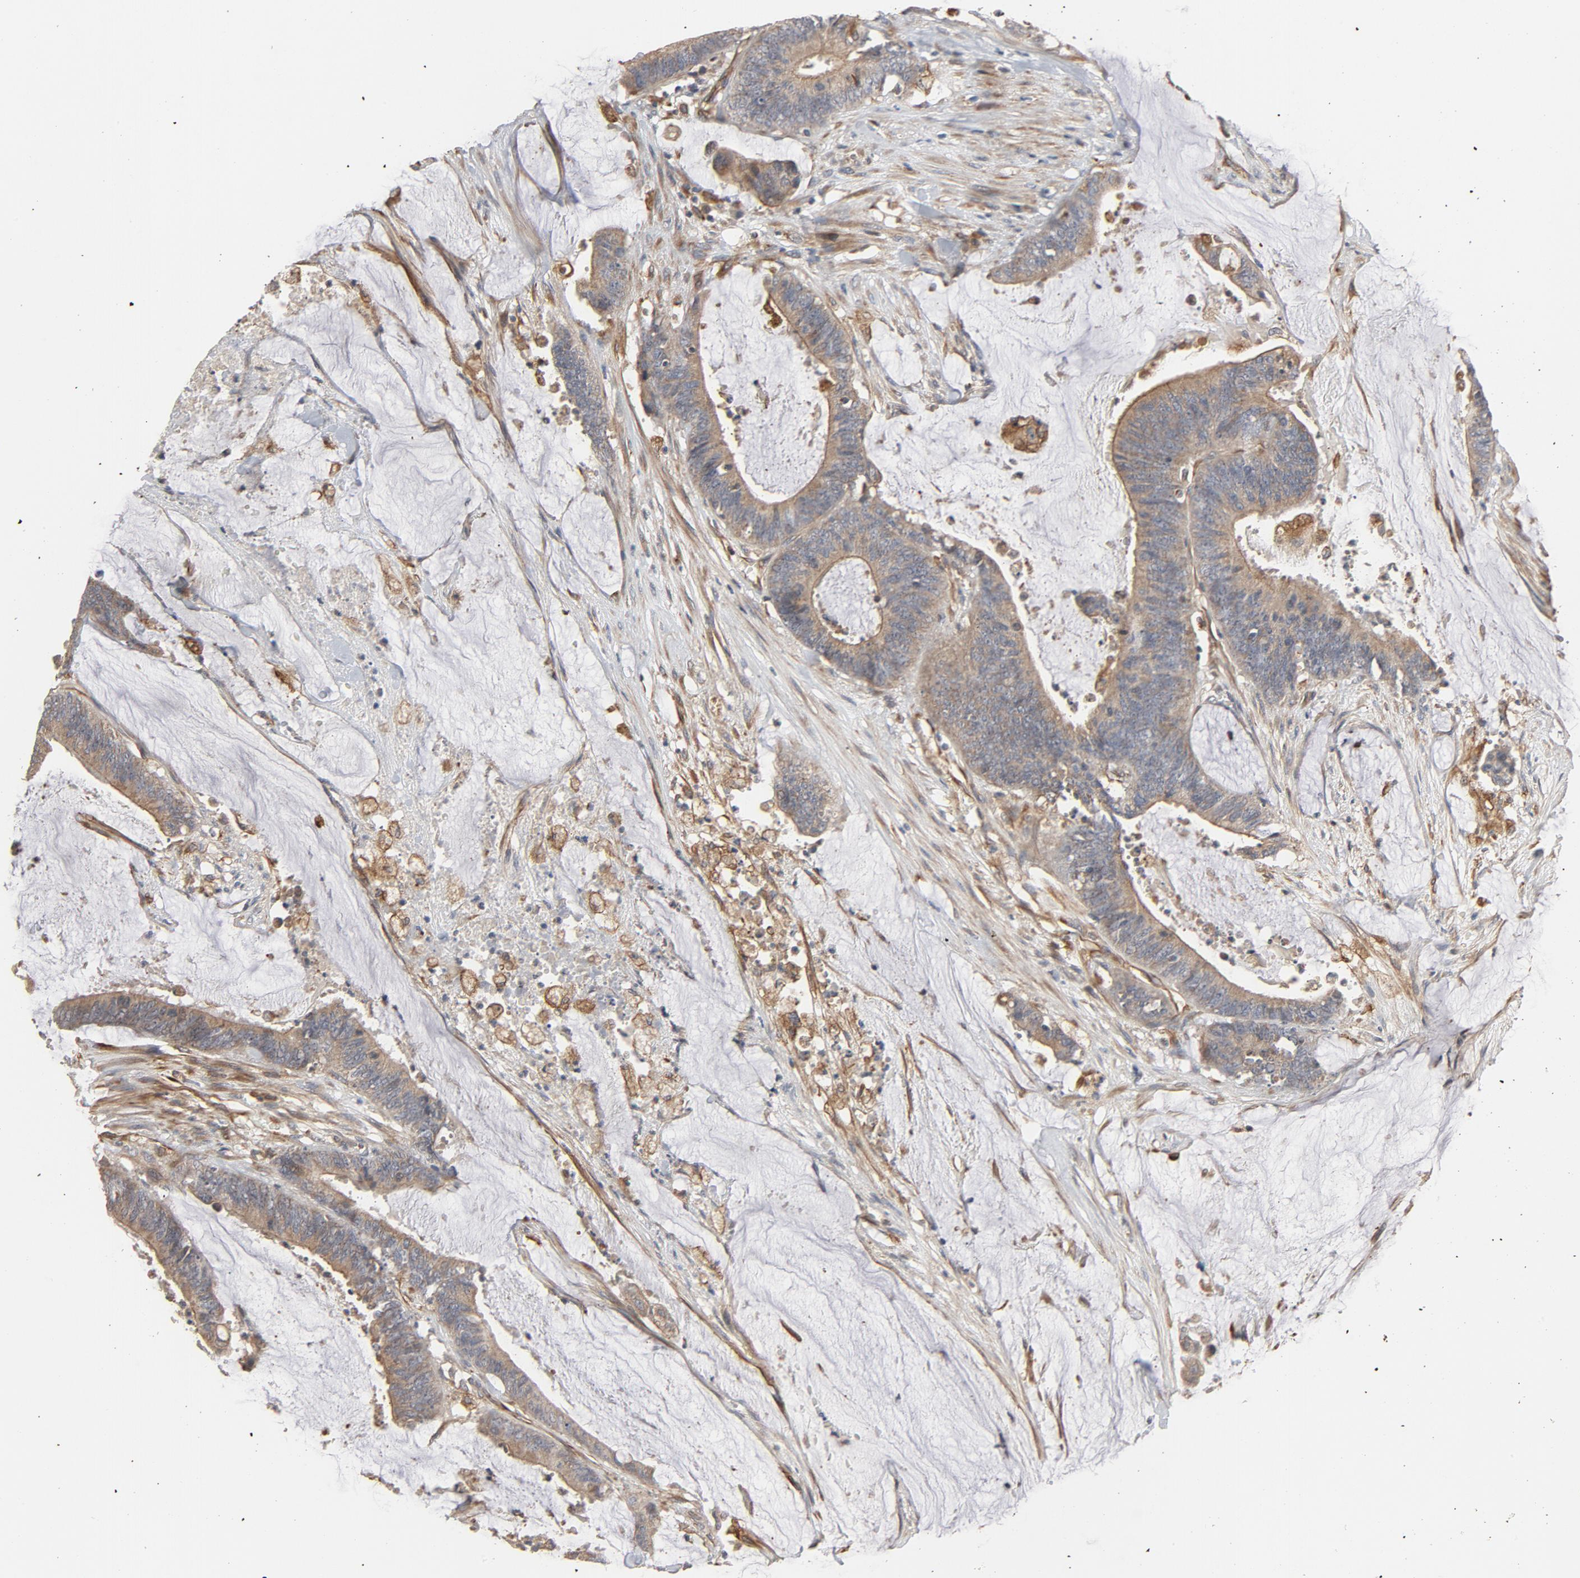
{"staining": {"intensity": "moderate", "quantity": ">75%", "location": "cytoplasmic/membranous"}, "tissue": "colorectal cancer", "cell_type": "Tumor cells", "image_type": "cancer", "snomed": [{"axis": "morphology", "description": "Adenocarcinoma, NOS"}, {"axis": "topography", "description": "Rectum"}], "caption": "A high-resolution histopathology image shows IHC staining of colorectal adenocarcinoma, which shows moderate cytoplasmic/membranous expression in about >75% of tumor cells.", "gene": "TRIOBP", "patient": {"sex": "female", "age": 66}}